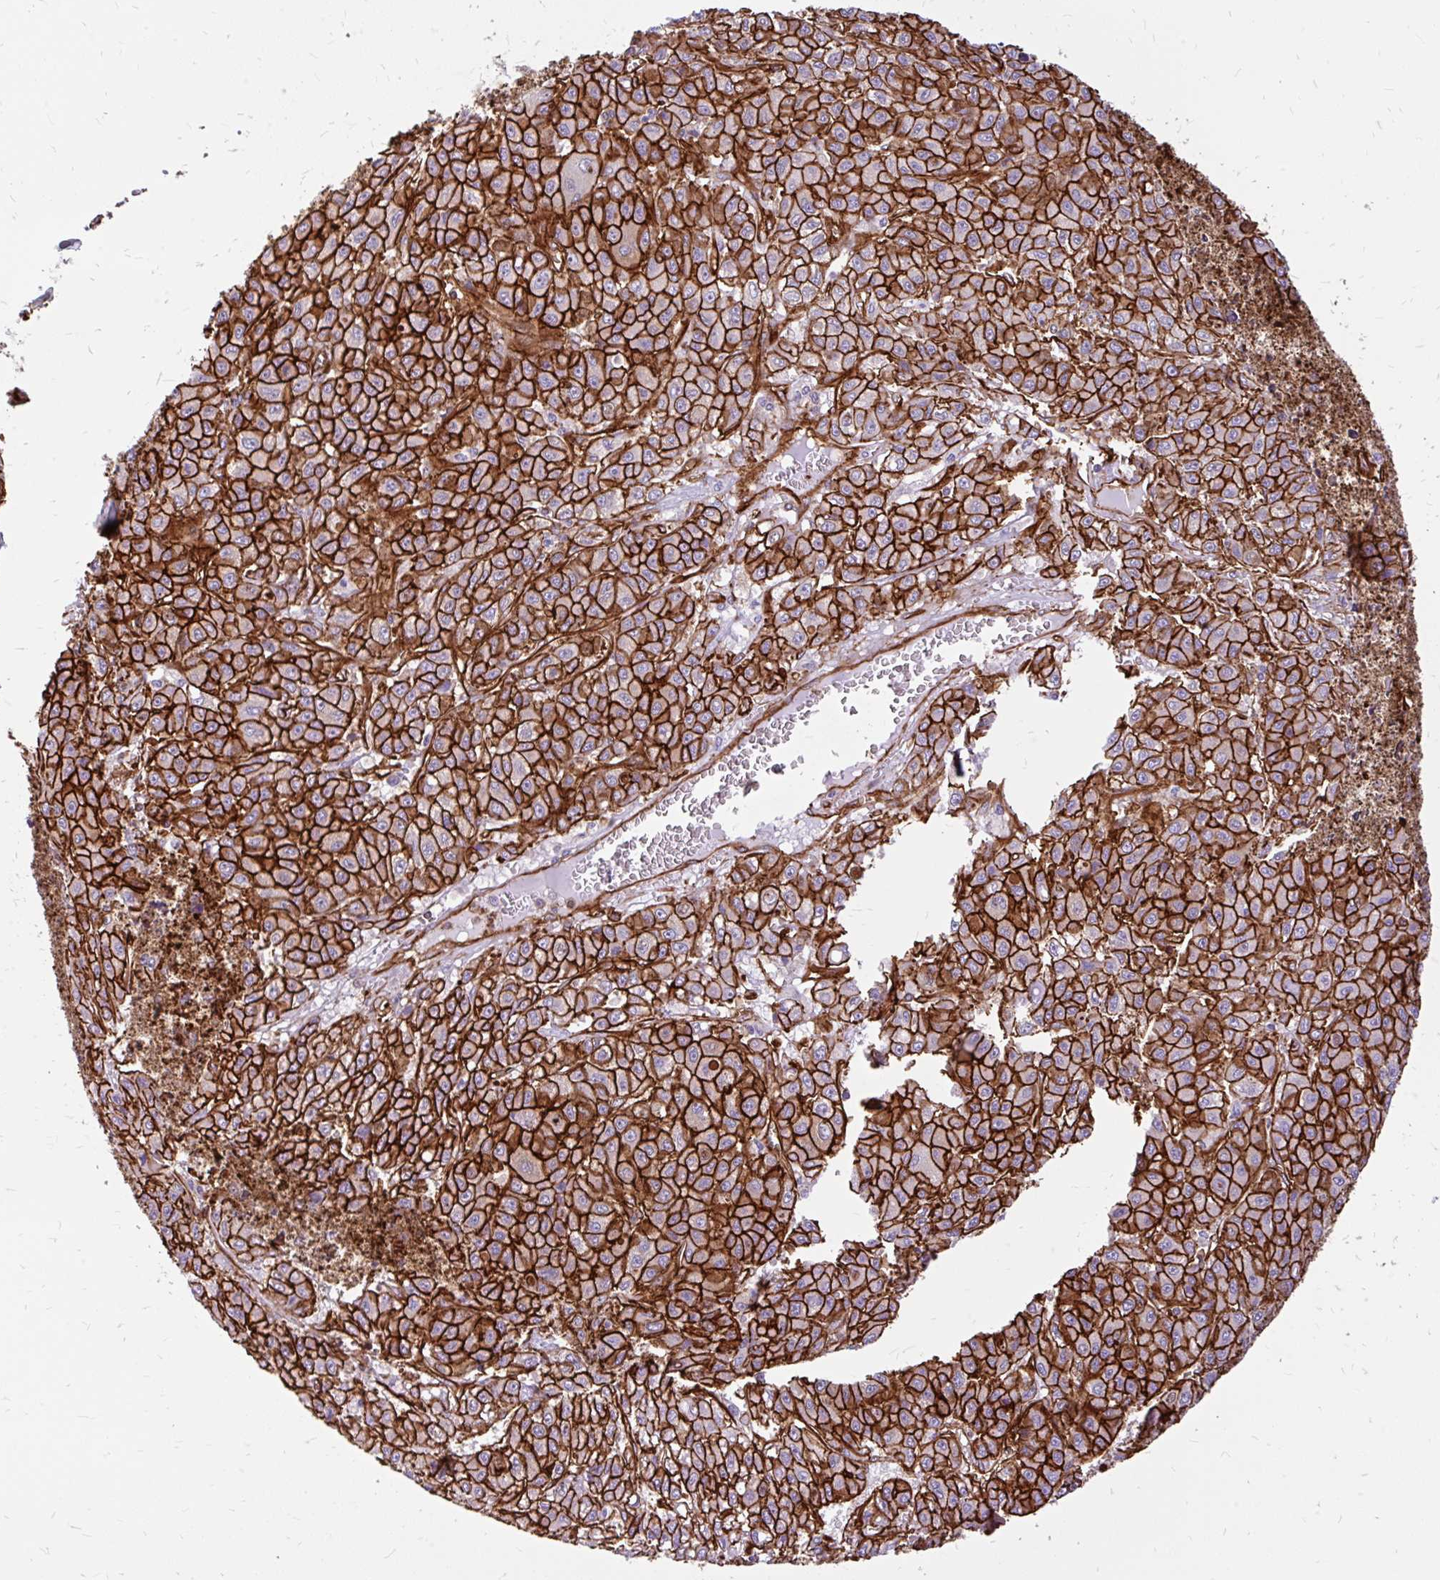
{"staining": {"intensity": "strong", "quantity": ">75%", "location": "cytoplasmic/membranous"}, "tissue": "liver cancer", "cell_type": "Tumor cells", "image_type": "cancer", "snomed": [{"axis": "morphology", "description": "Carcinoma, Hepatocellular, NOS"}, {"axis": "topography", "description": "Liver"}], "caption": "Protein expression analysis of hepatocellular carcinoma (liver) reveals strong cytoplasmic/membranous staining in approximately >75% of tumor cells.", "gene": "MAP1LC3B", "patient": {"sex": "male", "age": 70}}